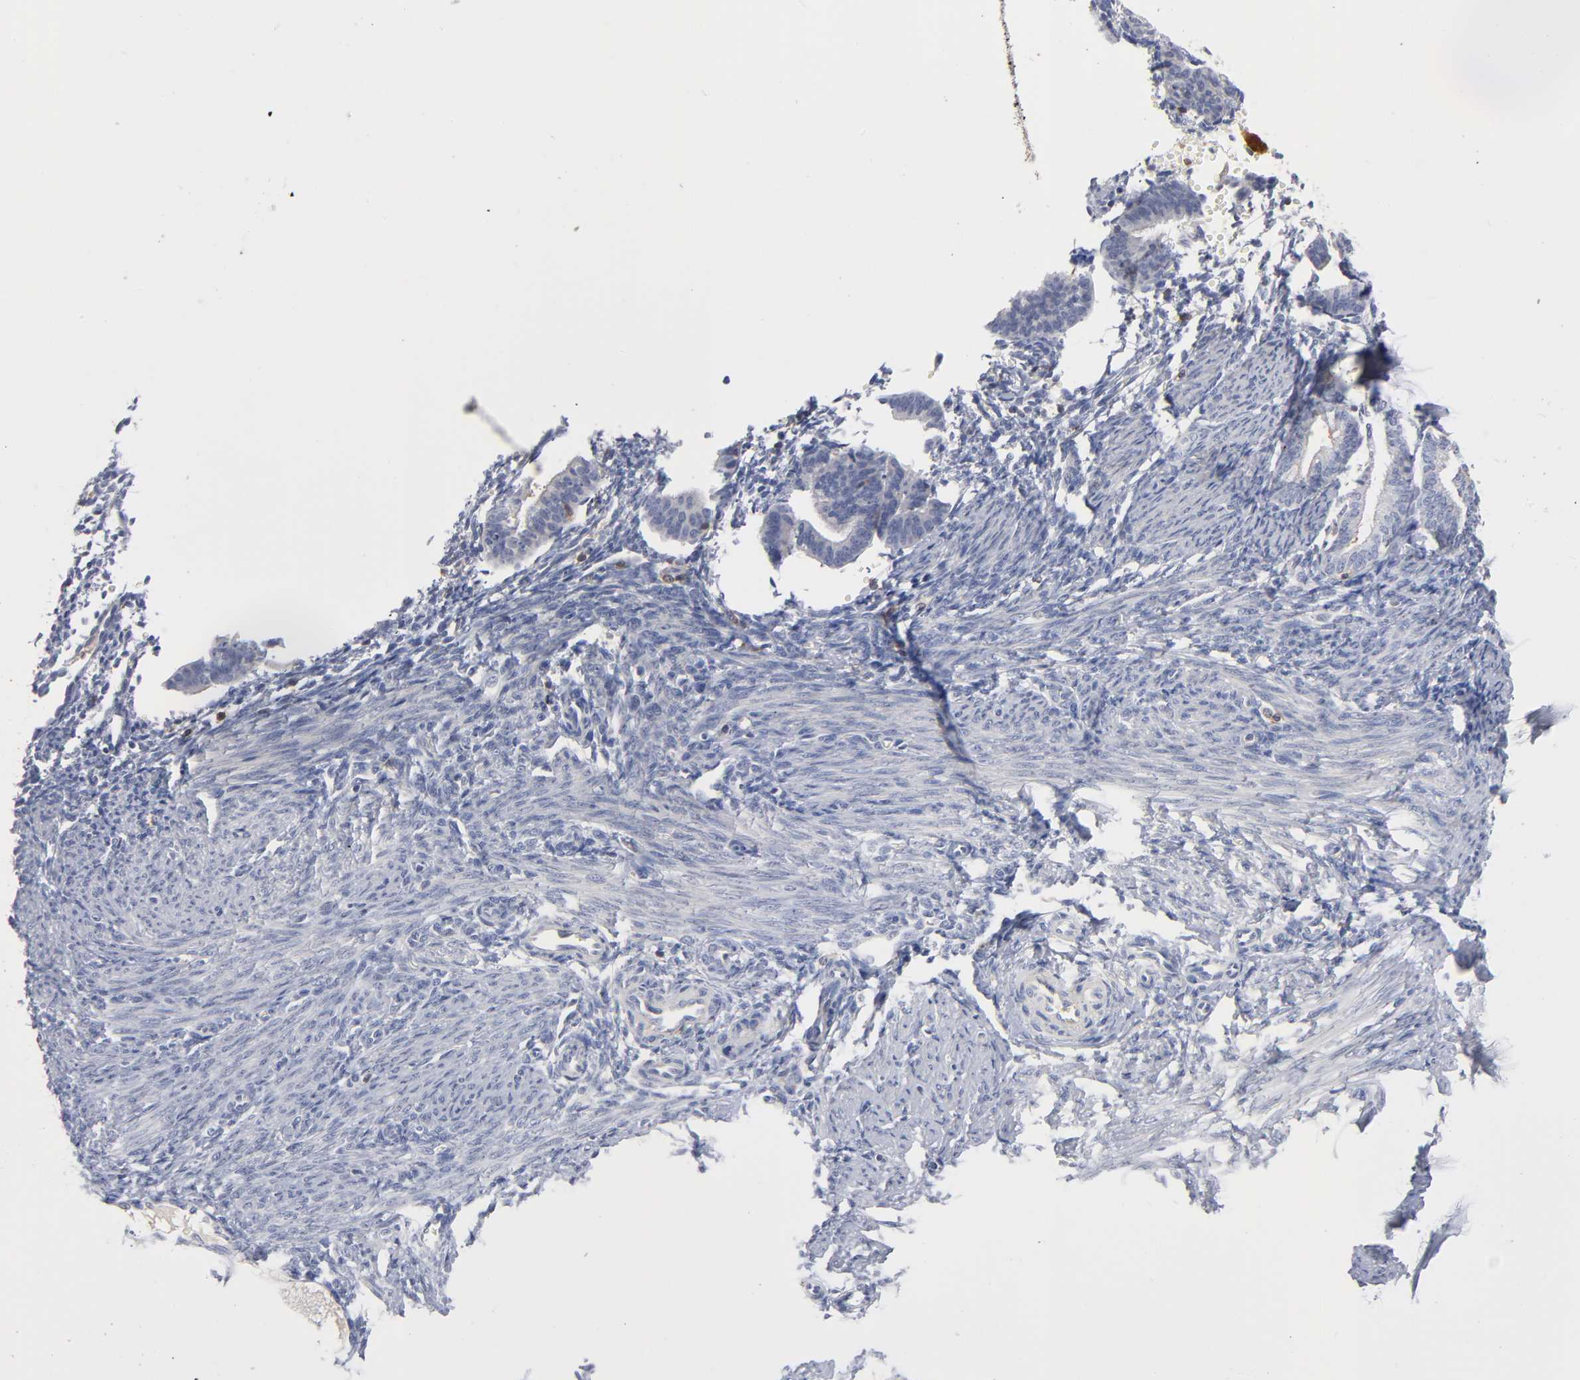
{"staining": {"intensity": "weak", "quantity": "25%-75%", "location": "cytoplasmic/membranous"}, "tissue": "endometrium", "cell_type": "Cells in endometrial stroma", "image_type": "normal", "snomed": [{"axis": "morphology", "description": "Normal tissue, NOS"}, {"axis": "topography", "description": "Endometrium"}], "caption": "Immunohistochemistry (IHC) histopathology image of unremarkable human endometrium stained for a protein (brown), which displays low levels of weak cytoplasmic/membranous staining in about 25%-75% of cells in endometrial stroma.", "gene": "PDLIM2", "patient": {"sex": "female", "age": 61}}